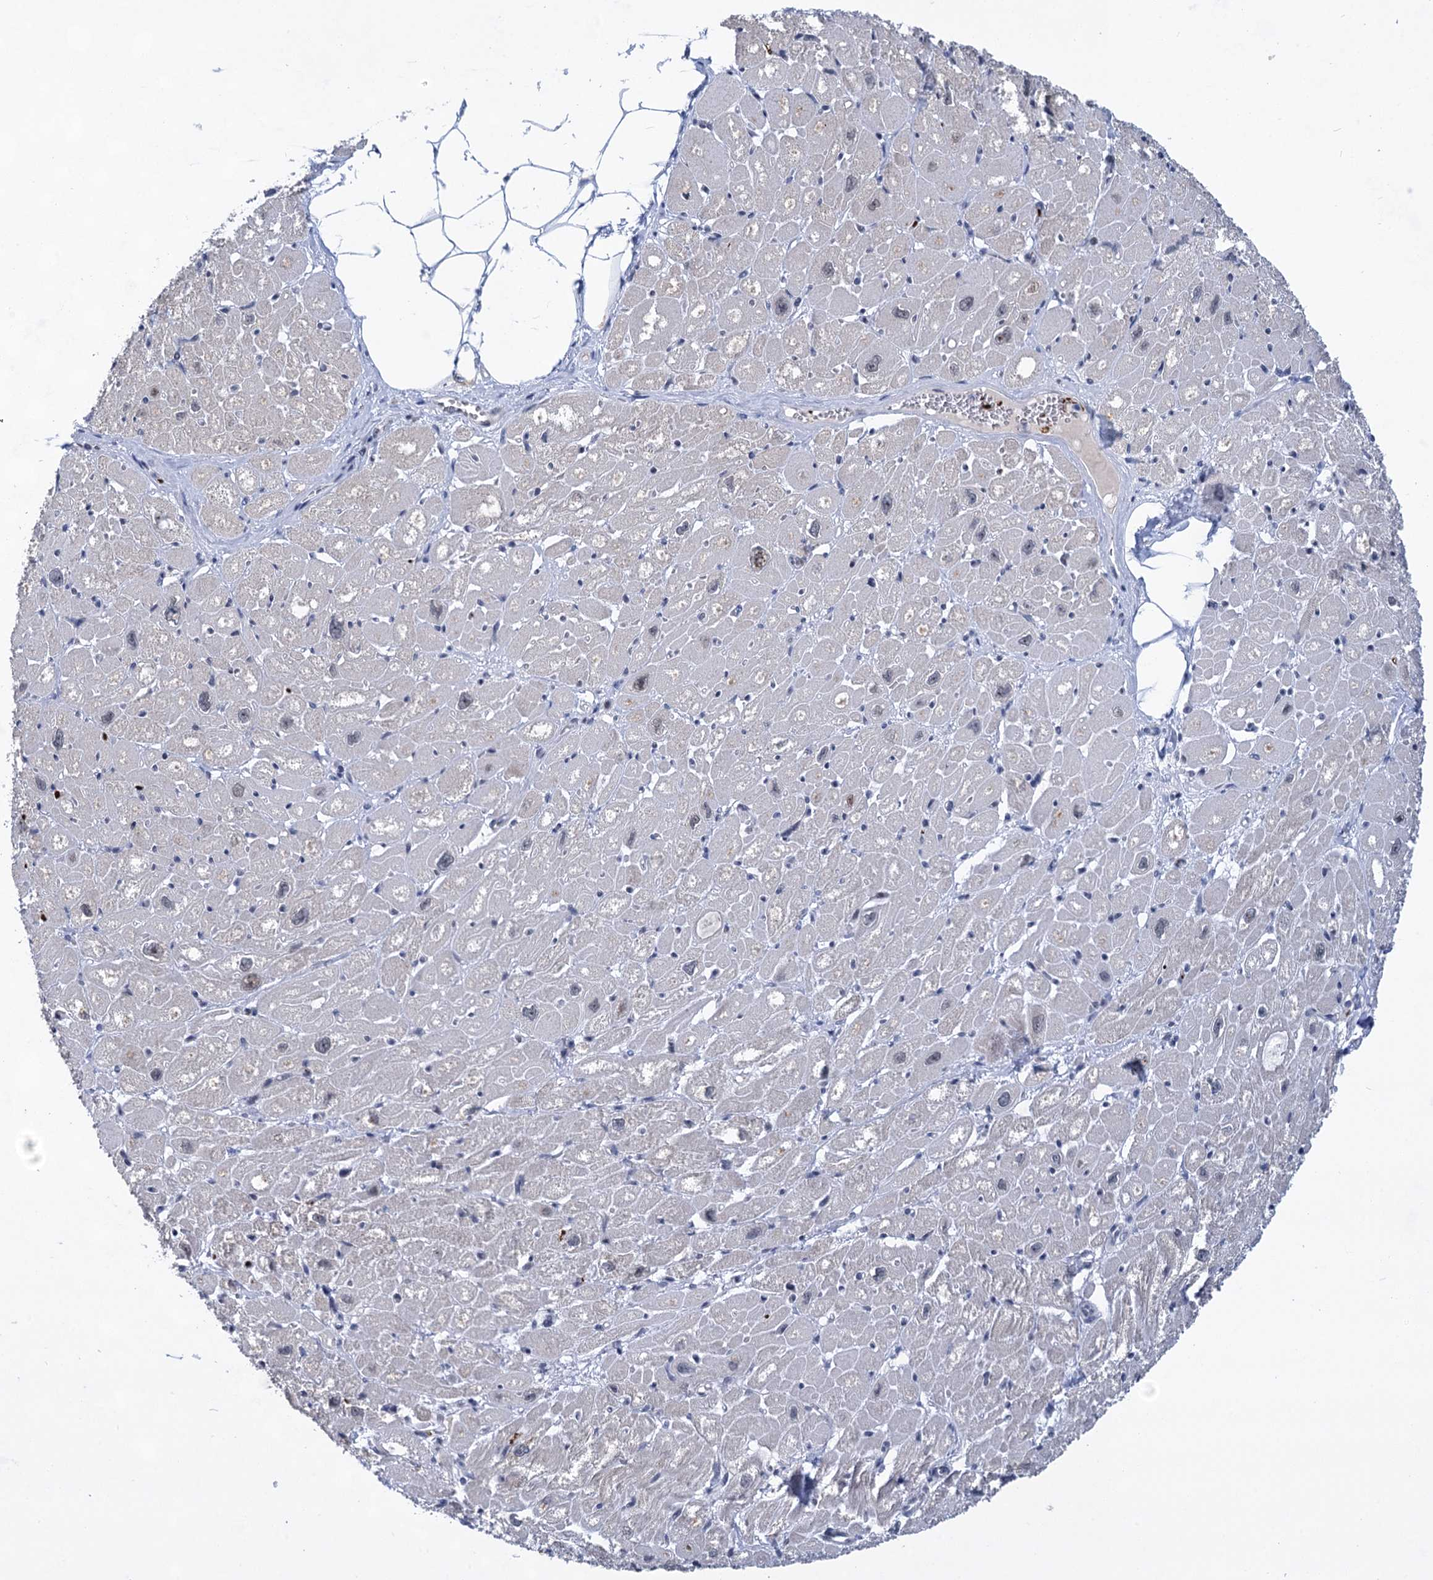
{"staining": {"intensity": "weak", "quantity": "<25%", "location": "cytoplasmic/membranous"}, "tissue": "heart muscle", "cell_type": "Cardiomyocytes", "image_type": "normal", "snomed": [{"axis": "morphology", "description": "Normal tissue, NOS"}, {"axis": "topography", "description": "Heart"}], "caption": "Image shows no protein positivity in cardiomyocytes of normal heart muscle.", "gene": "MON2", "patient": {"sex": "male", "age": 50}}